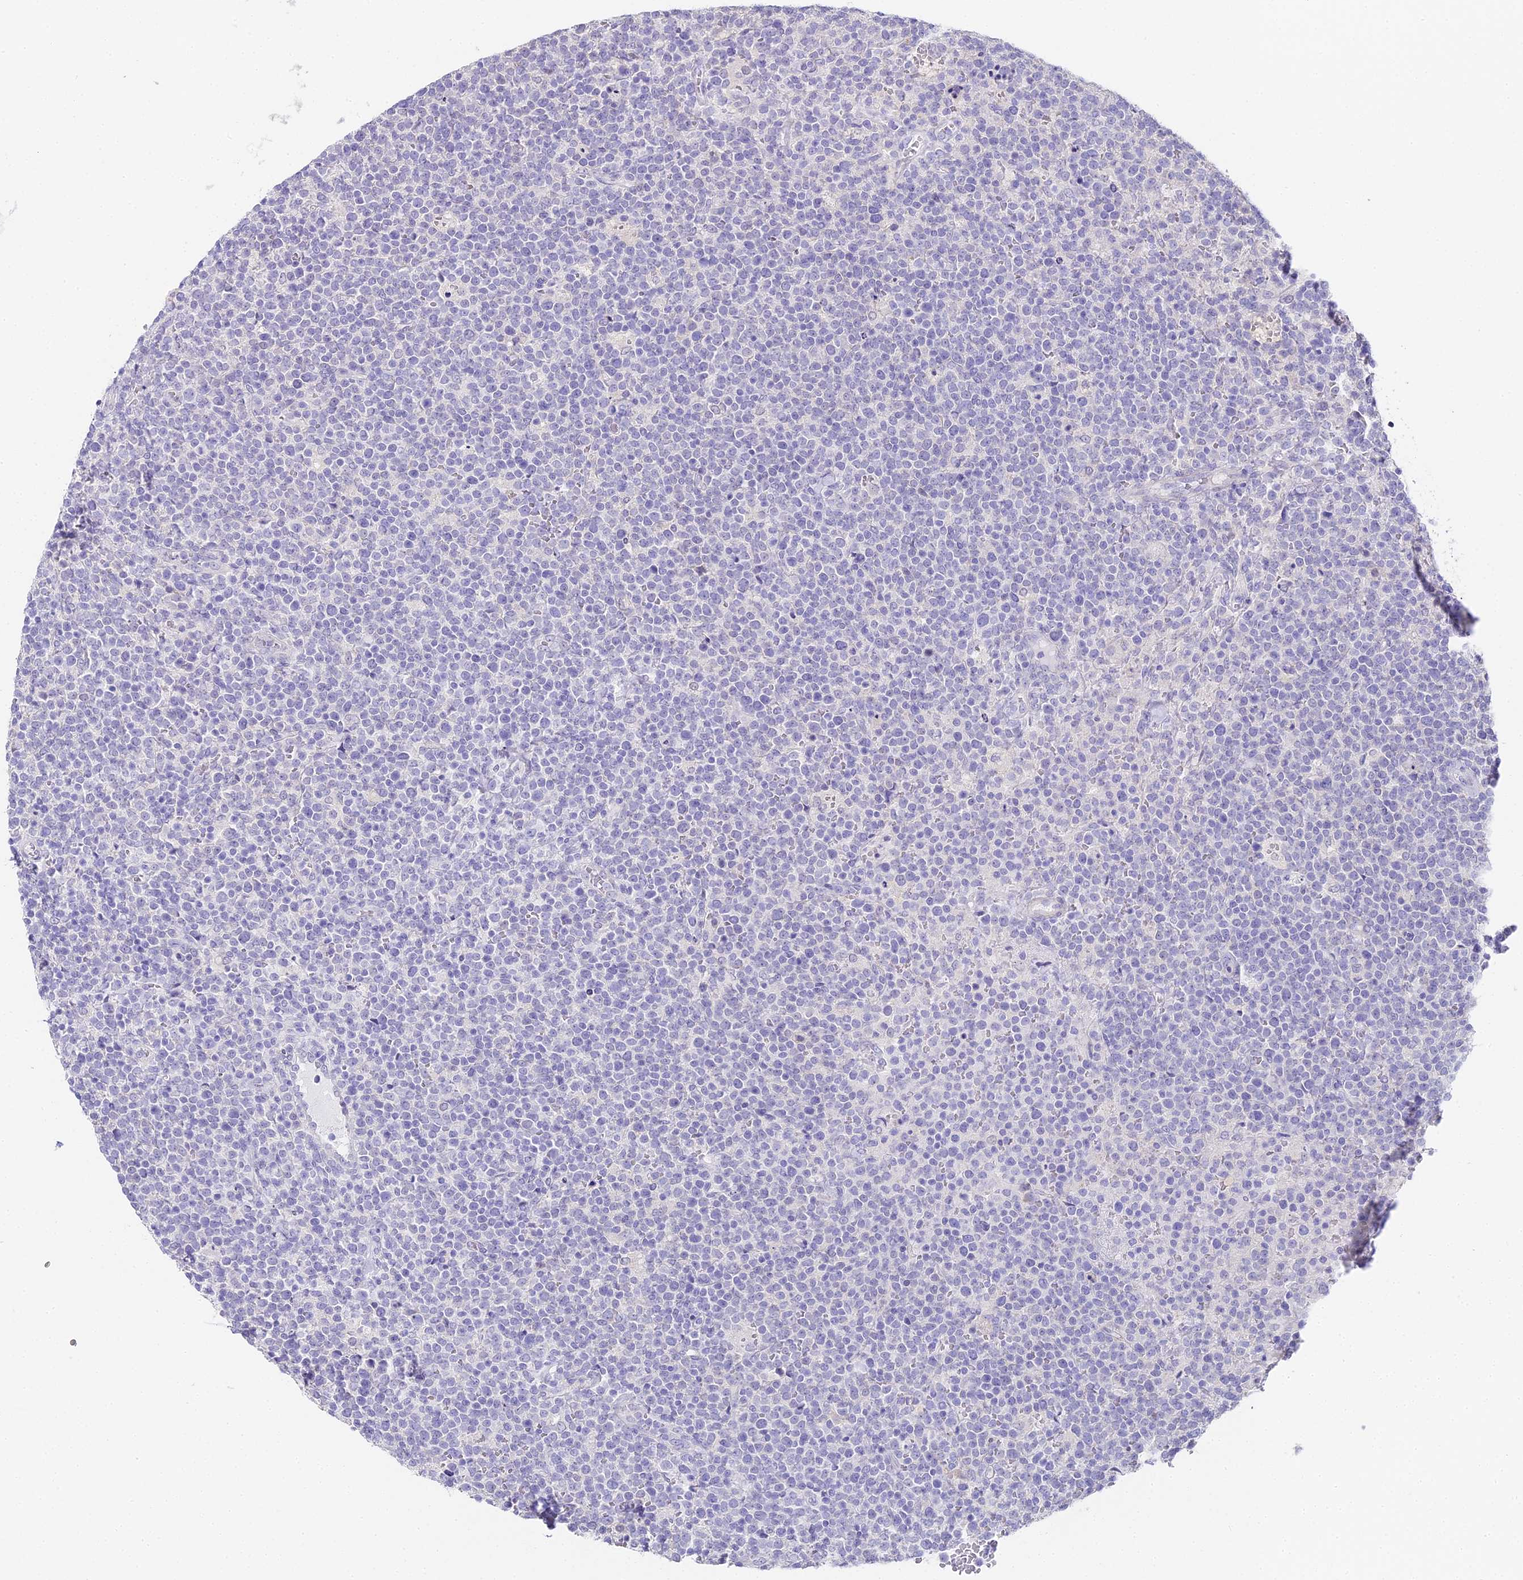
{"staining": {"intensity": "negative", "quantity": "none", "location": "none"}, "tissue": "lymphoma", "cell_type": "Tumor cells", "image_type": "cancer", "snomed": [{"axis": "morphology", "description": "Malignant lymphoma, non-Hodgkin's type, High grade"}, {"axis": "topography", "description": "Lymph node"}], "caption": "Tumor cells show no significant protein staining in lymphoma. Brightfield microscopy of immunohistochemistry stained with DAB (brown) and hematoxylin (blue), captured at high magnification.", "gene": "ABHD14A-ACY1", "patient": {"sex": "male", "age": 61}}